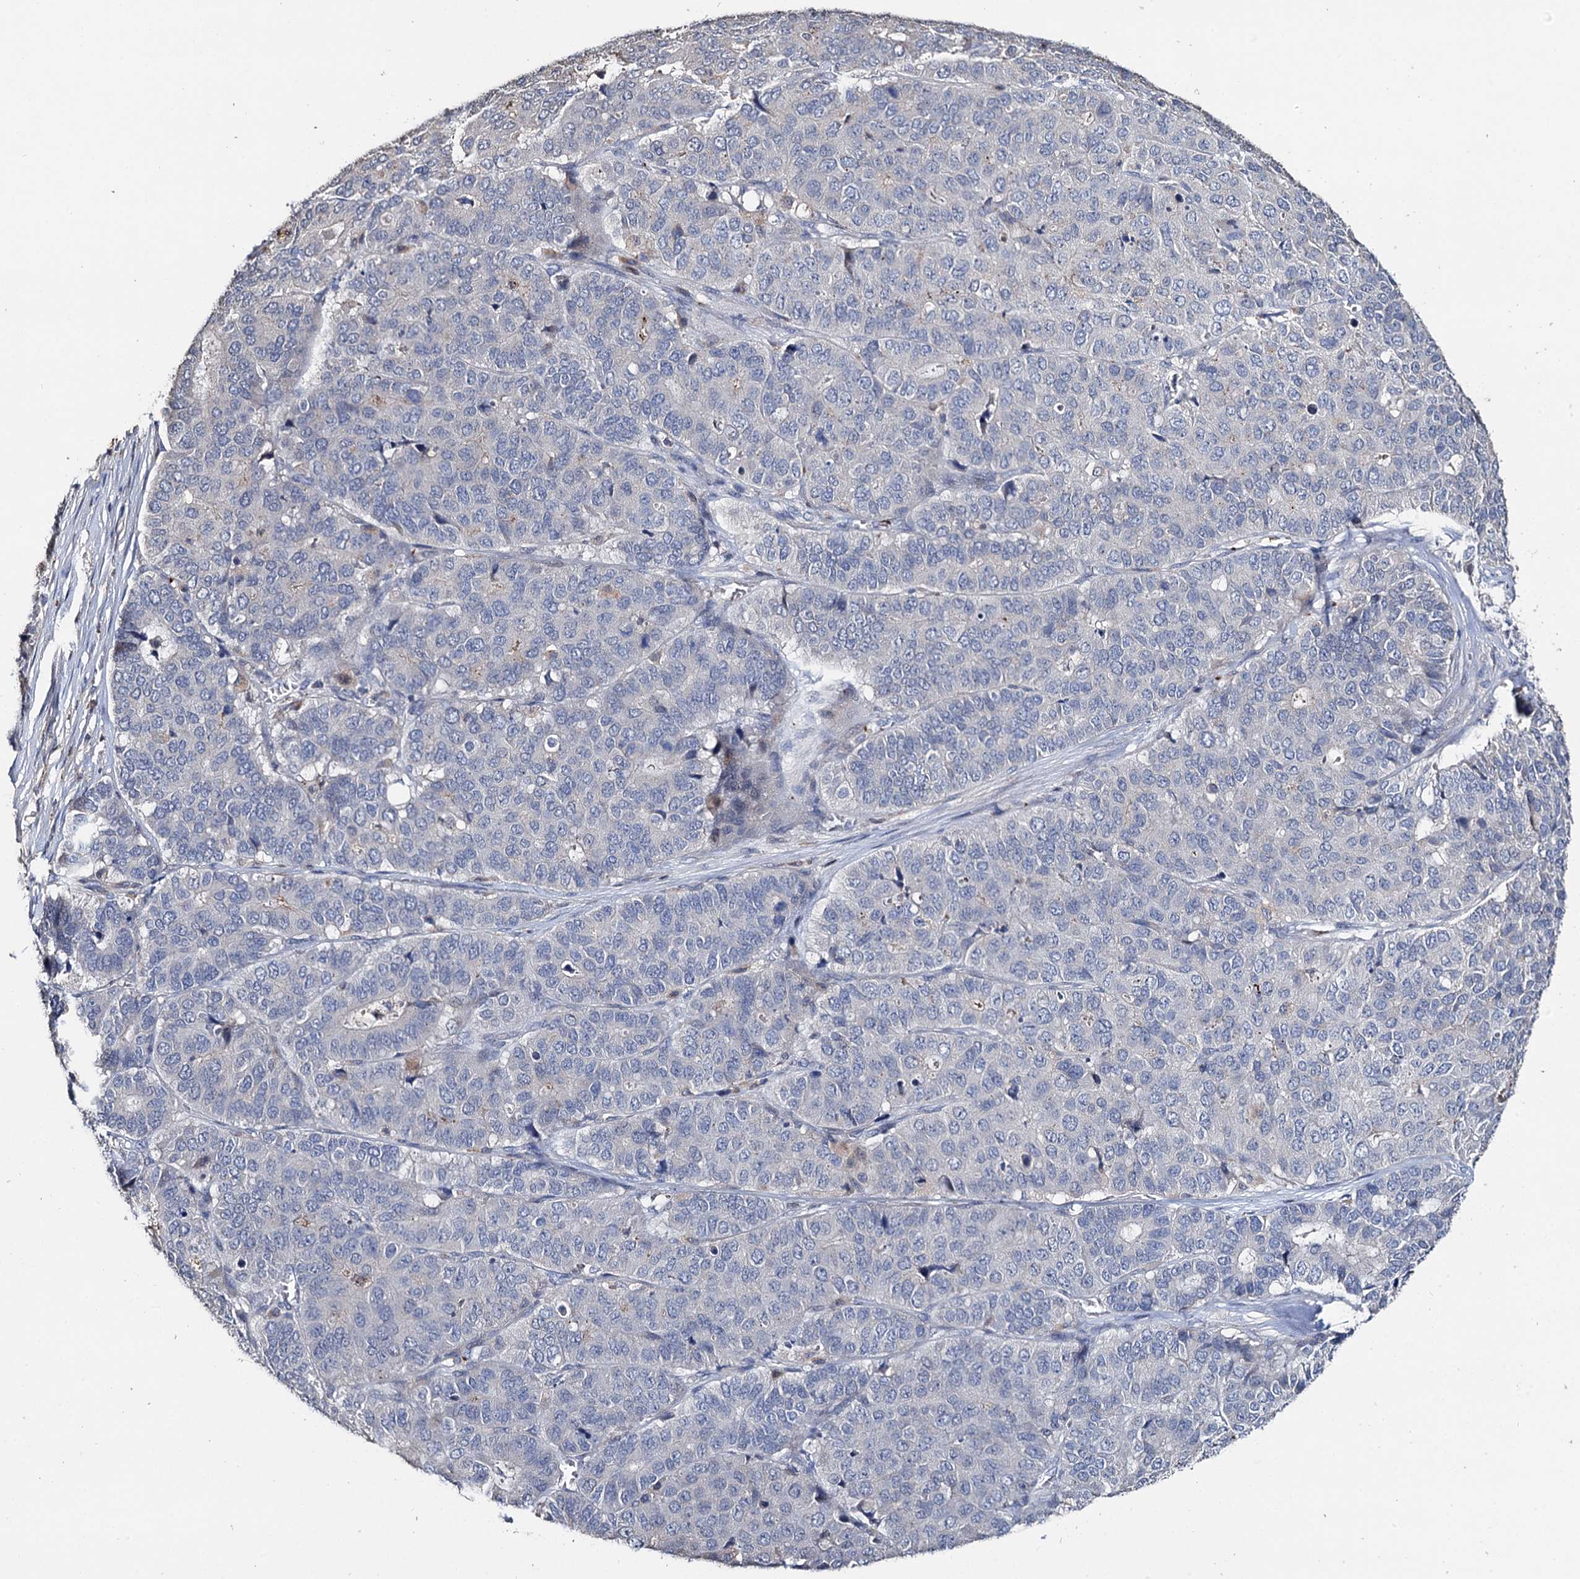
{"staining": {"intensity": "negative", "quantity": "none", "location": "none"}, "tissue": "pancreatic cancer", "cell_type": "Tumor cells", "image_type": "cancer", "snomed": [{"axis": "morphology", "description": "Adenocarcinoma, NOS"}, {"axis": "topography", "description": "Pancreas"}], "caption": "High magnification brightfield microscopy of pancreatic cancer (adenocarcinoma) stained with DAB (3,3'-diaminobenzidine) (brown) and counterstained with hematoxylin (blue): tumor cells show no significant positivity.", "gene": "DNAH6", "patient": {"sex": "male", "age": 50}}